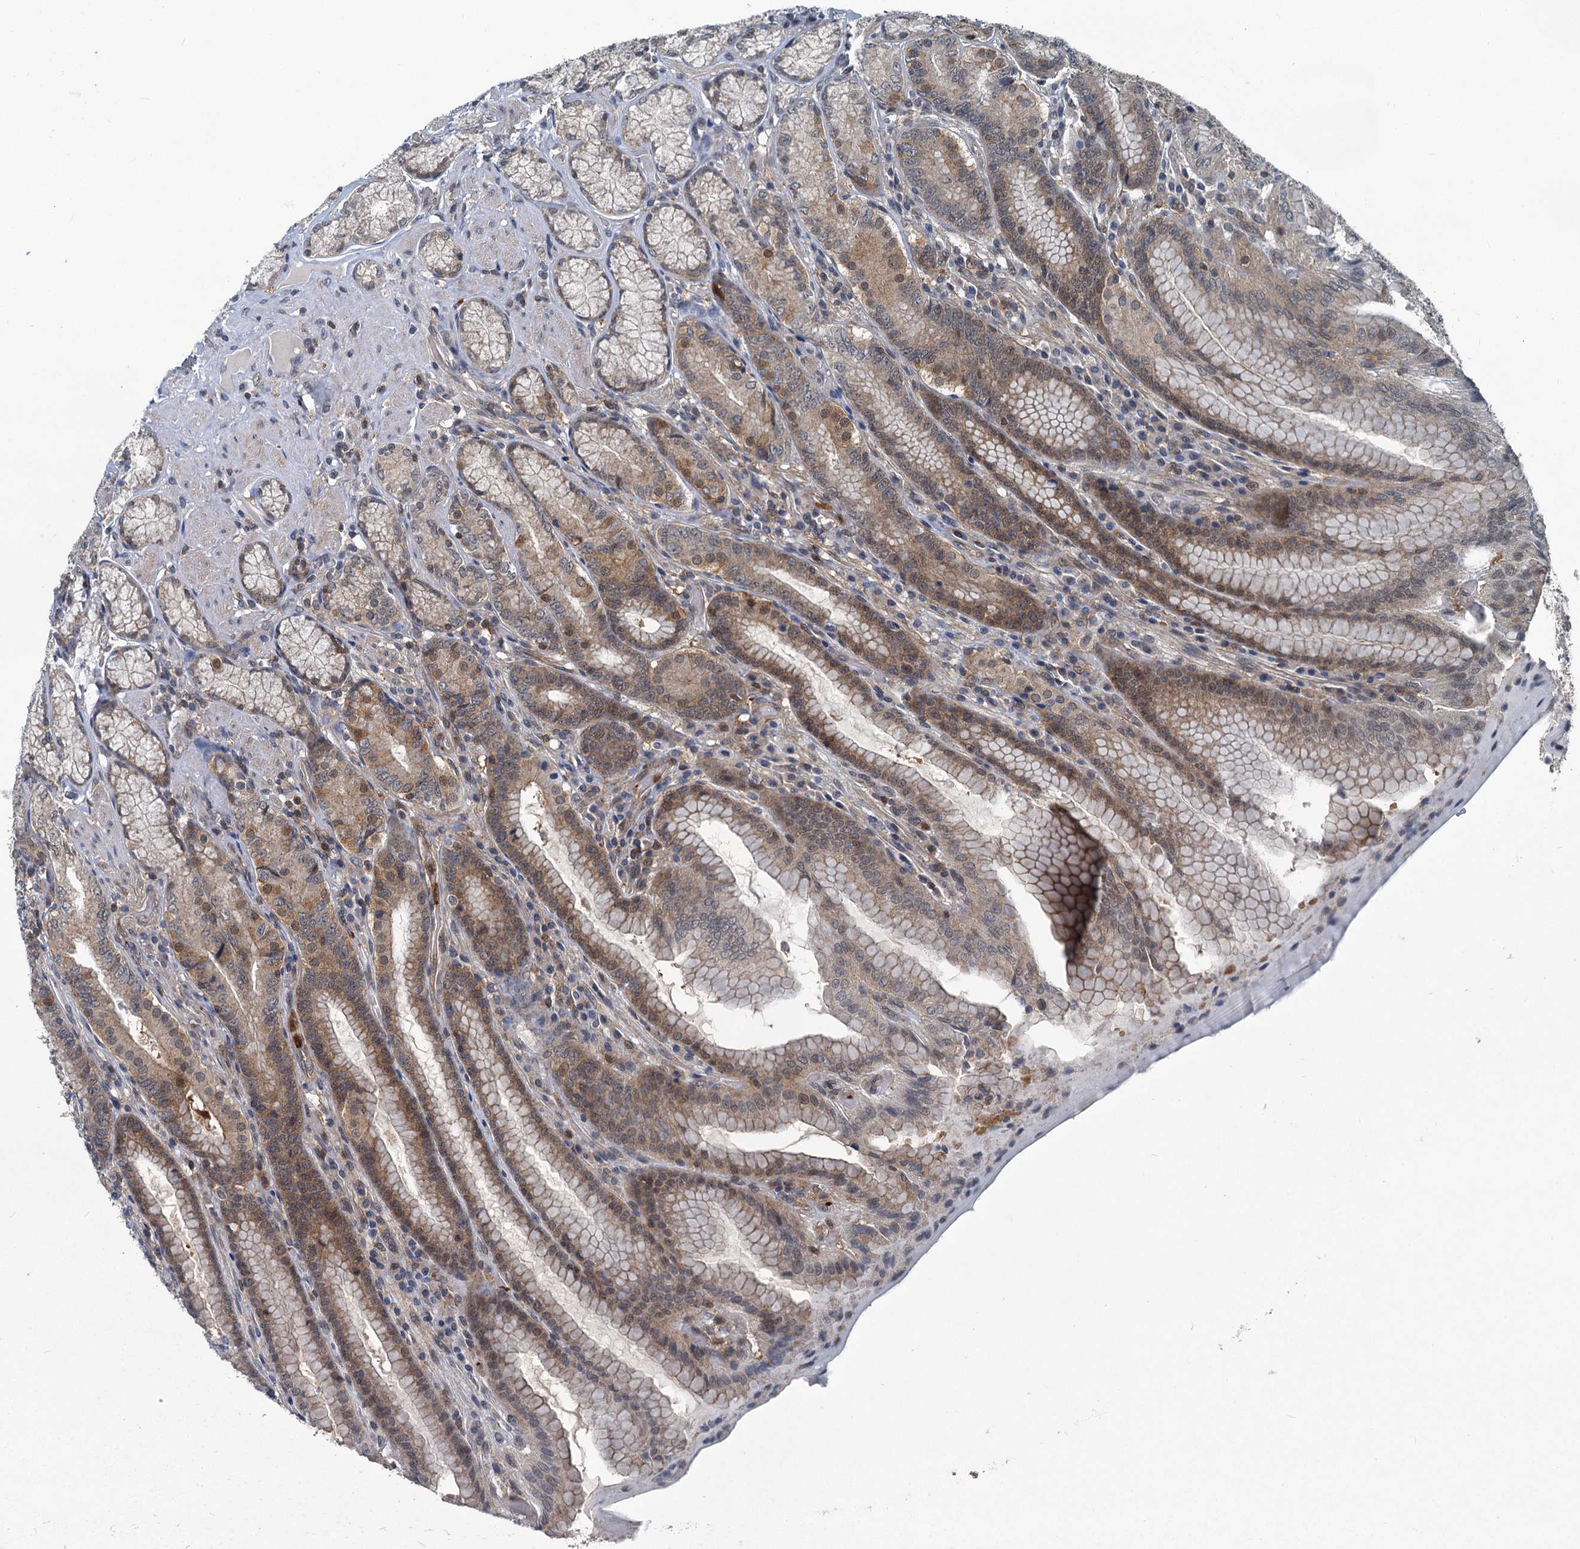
{"staining": {"intensity": "moderate", "quantity": "25%-75%", "location": "cytoplasmic/membranous,nuclear"}, "tissue": "stomach", "cell_type": "Glandular cells", "image_type": "normal", "snomed": [{"axis": "morphology", "description": "Normal tissue, NOS"}, {"axis": "topography", "description": "Stomach, upper"}, {"axis": "topography", "description": "Stomach, lower"}], "caption": "Immunohistochemistry of normal human stomach shows medium levels of moderate cytoplasmic/membranous,nuclear expression in approximately 25%-75% of glandular cells.", "gene": "GCLM", "patient": {"sex": "female", "age": 76}}